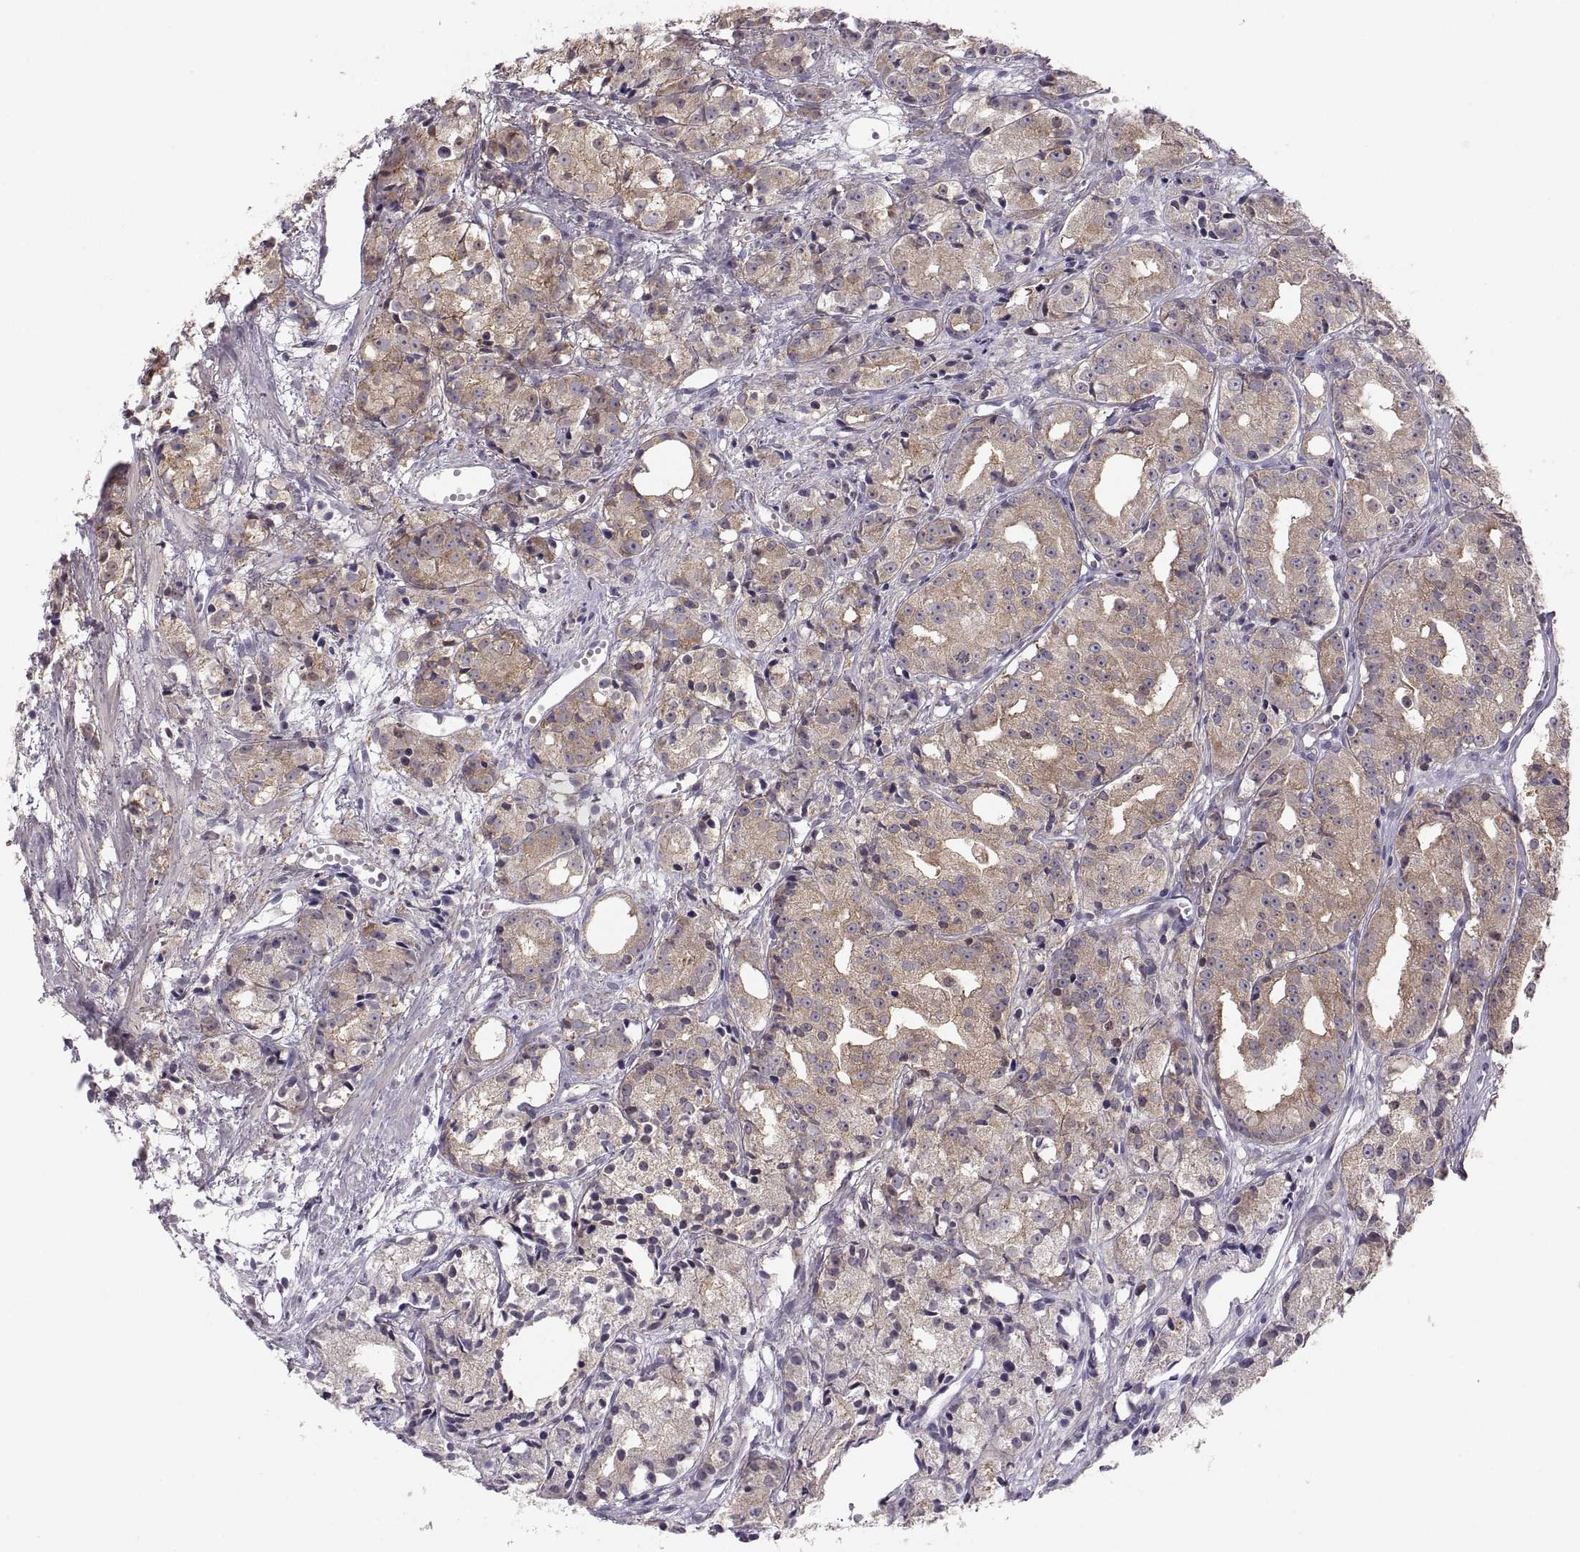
{"staining": {"intensity": "weak", "quantity": "25%-75%", "location": "cytoplasmic/membranous"}, "tissue": "prostate cancer", "cell_type": "Tumor cells", "image_type": "cancer", "snomed": [{"axis": "morphology", "description": "Adenocarcinoma, Medium grade"}, {"axis": "topography", "description": "Prostate"}], "caption": "Immunohistochemical staining of prostate cancer (medium-grade adenocarcinoma) displays low levels of weak cytoplasmic/membranous staining in approximately 25%-75% of tumor cells.", "gene": "EZR", "patient": {"sex": "male", "age": 74}}